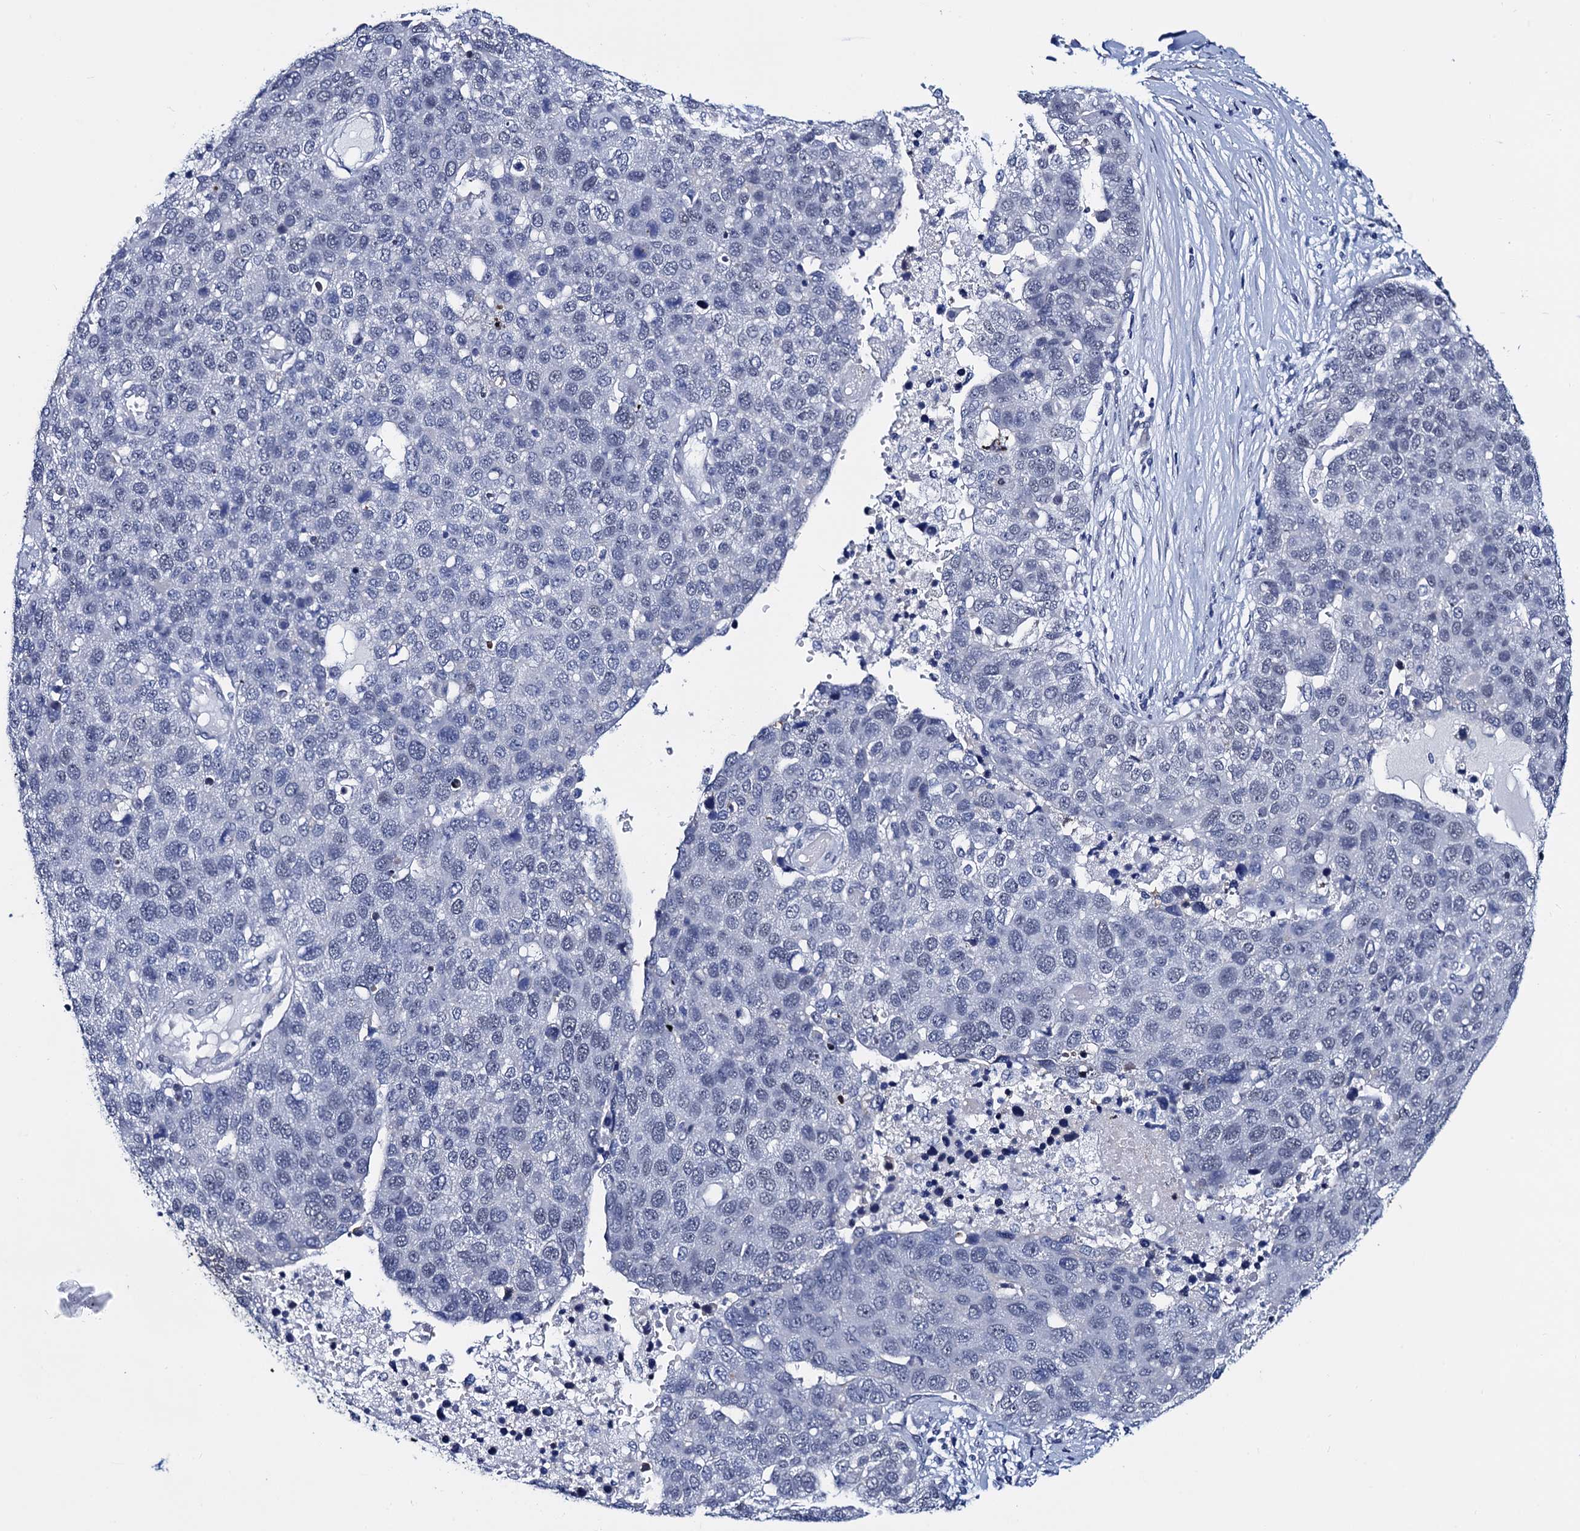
{"staining": {"intensity": "negative", "quantity": "none", "location": "none"}, "tissue": "pancreatic cancer", "cell_type": "Tumor cells", "image_type": "cancer", "snomed": [{"axis": "morphology", "description": "Adenocarcinoma, NOS"}, {"axis": "topography", "description": "Pancreas"}], "caption": "The immunohistochemistry histopathology image has no significant staining in tumor cells of pancreatic cancer tissue.", "gene": "C16orf87", "patient": {"sex": "female", "age": 61}}